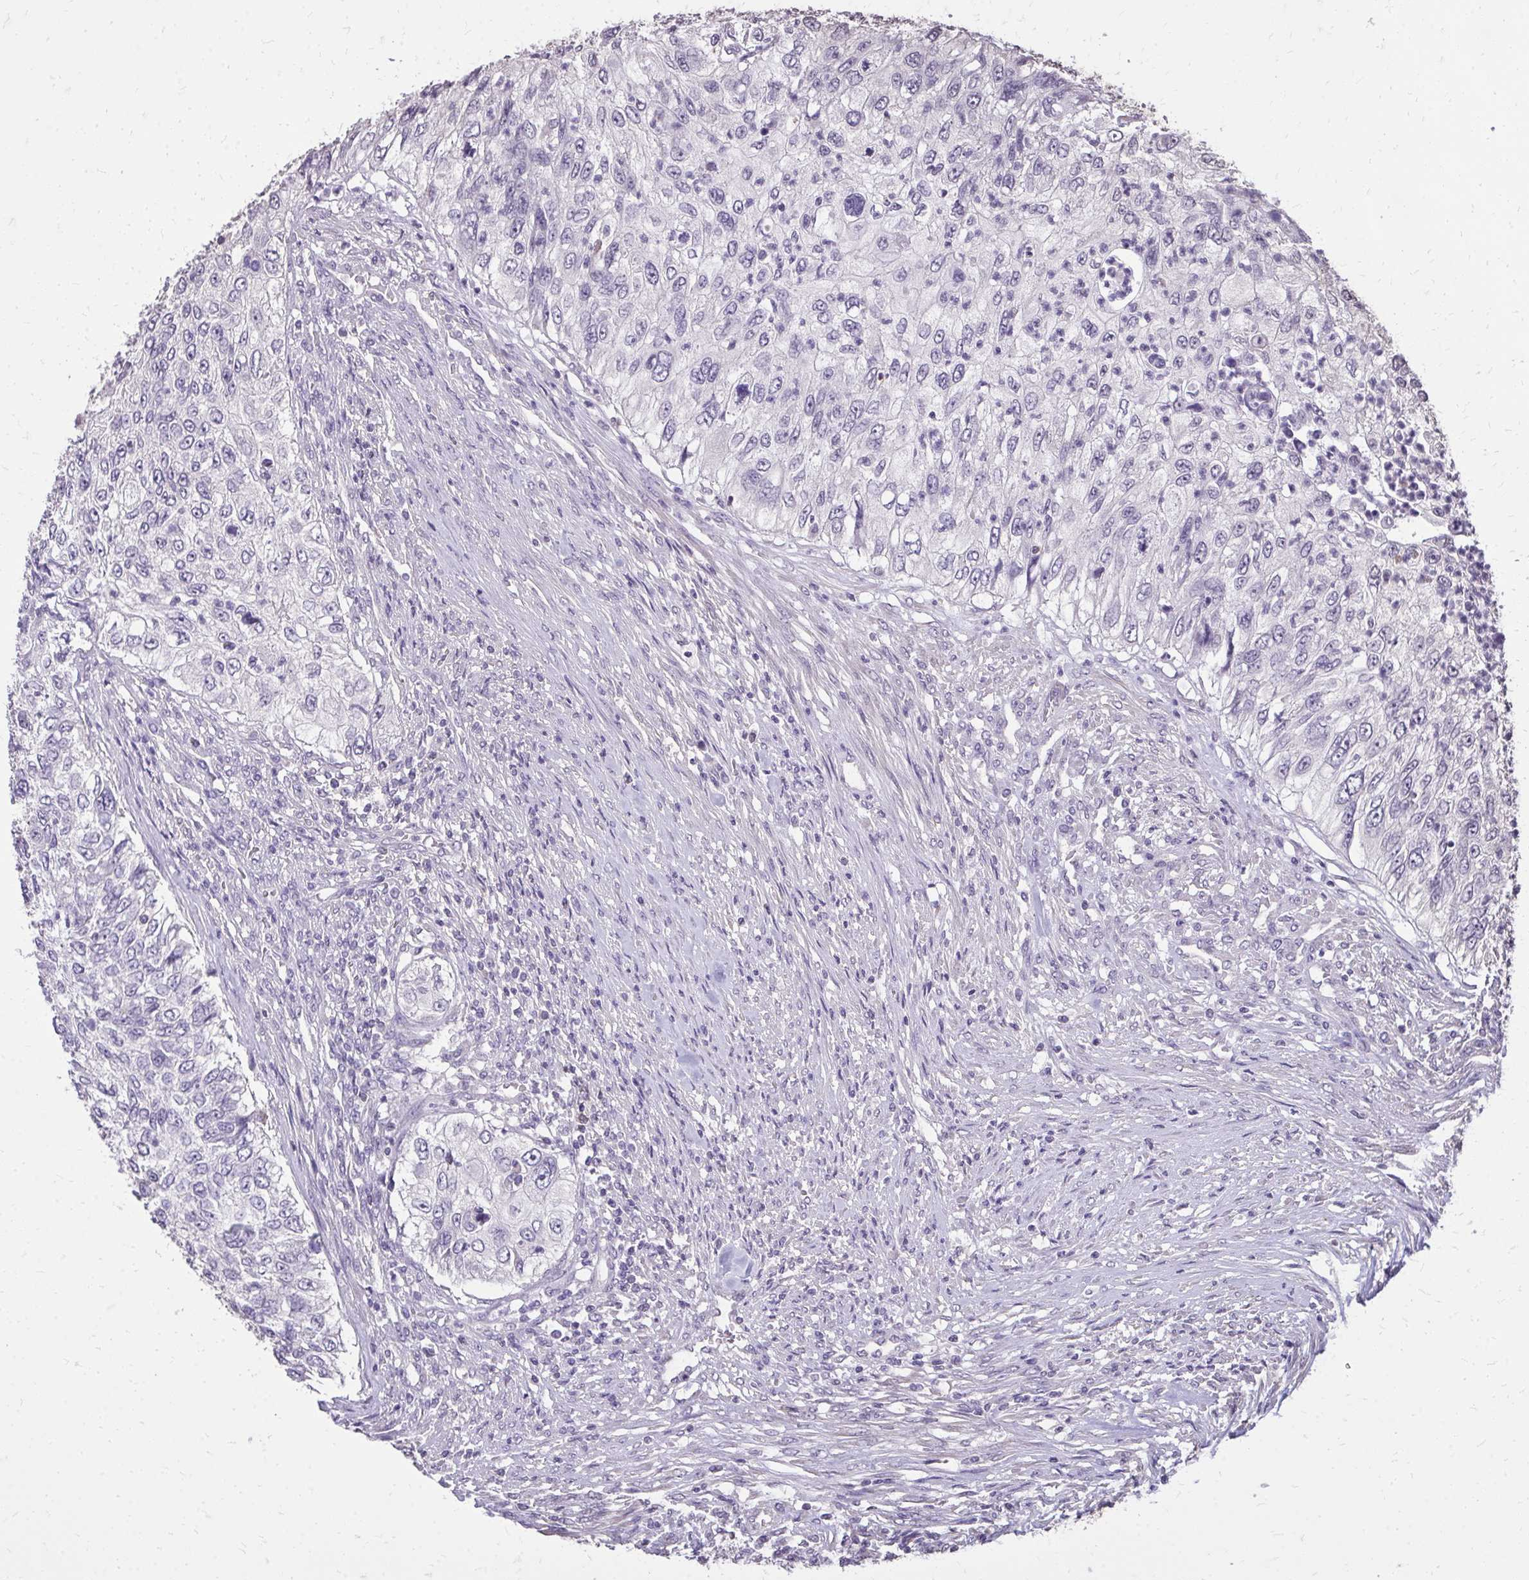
{"staining": {"intensity": "negative", "quantity": "none", "location": "none"}, "tissue": "urothelial cancer", "cell_type": "Tumor cells", "image_type": "cancer", "snomed": [{"axis": "morphology", "description": "Urothelial carcinoma, High grade"}, {"axis": "topography", "description": "Urinary bladder"}], "caption": "IHC photomicrograph of neoplastic tissue: high-grade urothelial carcinoma stained with DAB (3,3'-diaminobenzidine) shows no significant protein expression in tumor cells.", "gene": "AKAP5", "patient": {"sex": "female", "age": 60}}